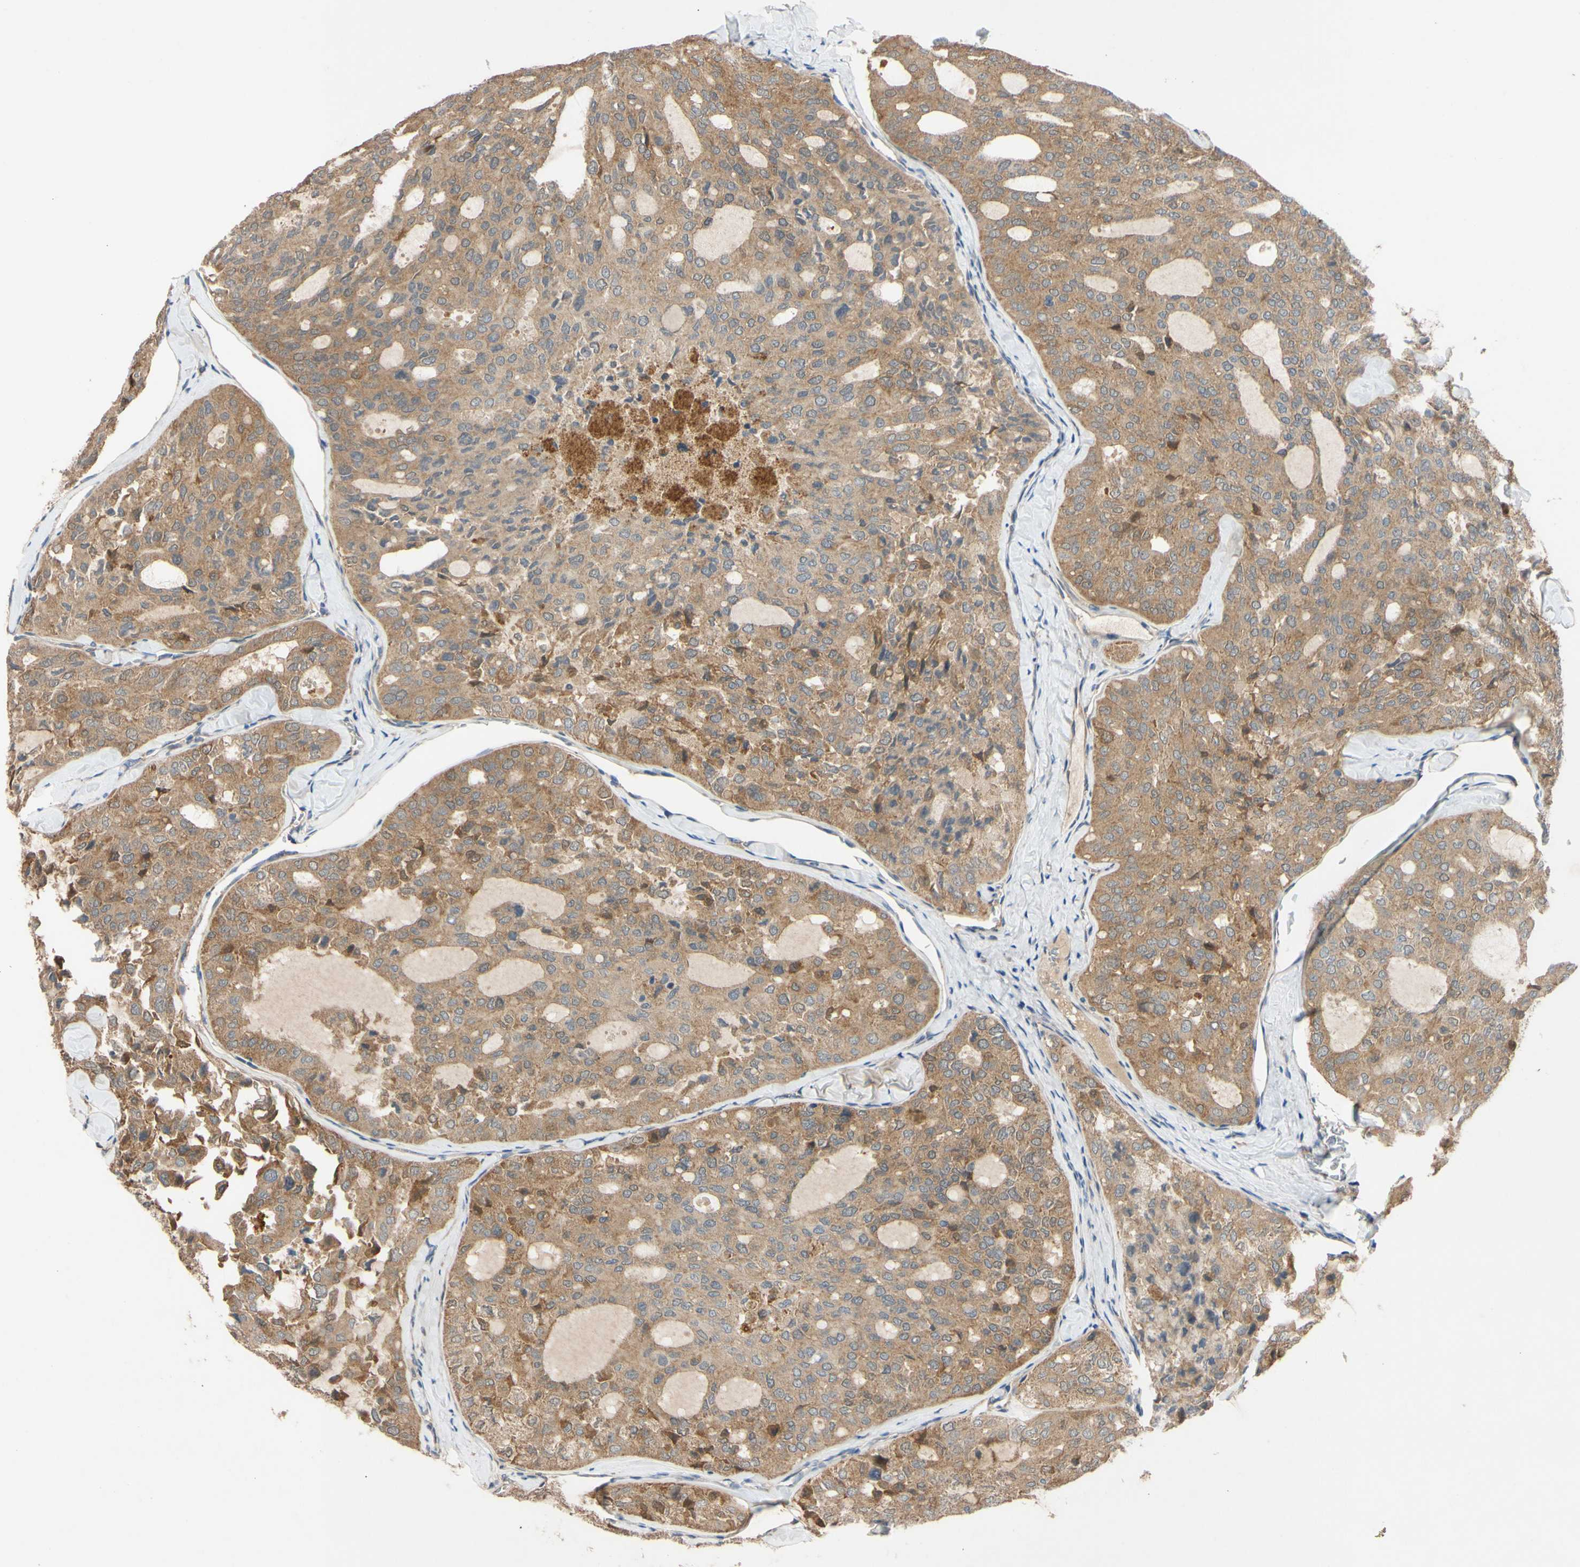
{"staining": {"intensity": "moderate", "quantity": ">75%", "location": "cytoplasmic/membranous"}, "tissue": "thyroid cancer", "cell_type": "Tumor cells", "image_type": "cancer", "snomed": [{"axis": "morphology", "description": "Follicular adenoma carcinoma, NOS"}, {"axis": "topography", "description": "Thyroid gland"}], "caption": "IHC image of neoplastic tissue: thyroid cancer (follicular adenoma carcinoma) stained using immunohistochemistry reveals medium levels of moderate protein expression localized specifically in the cytoplasmic/membranous of tumor cells, appearing as a cytoplasmic/membranous brown color.", "gene": "MBTPS2", "patient": {"sex": "male", "age": 75}}